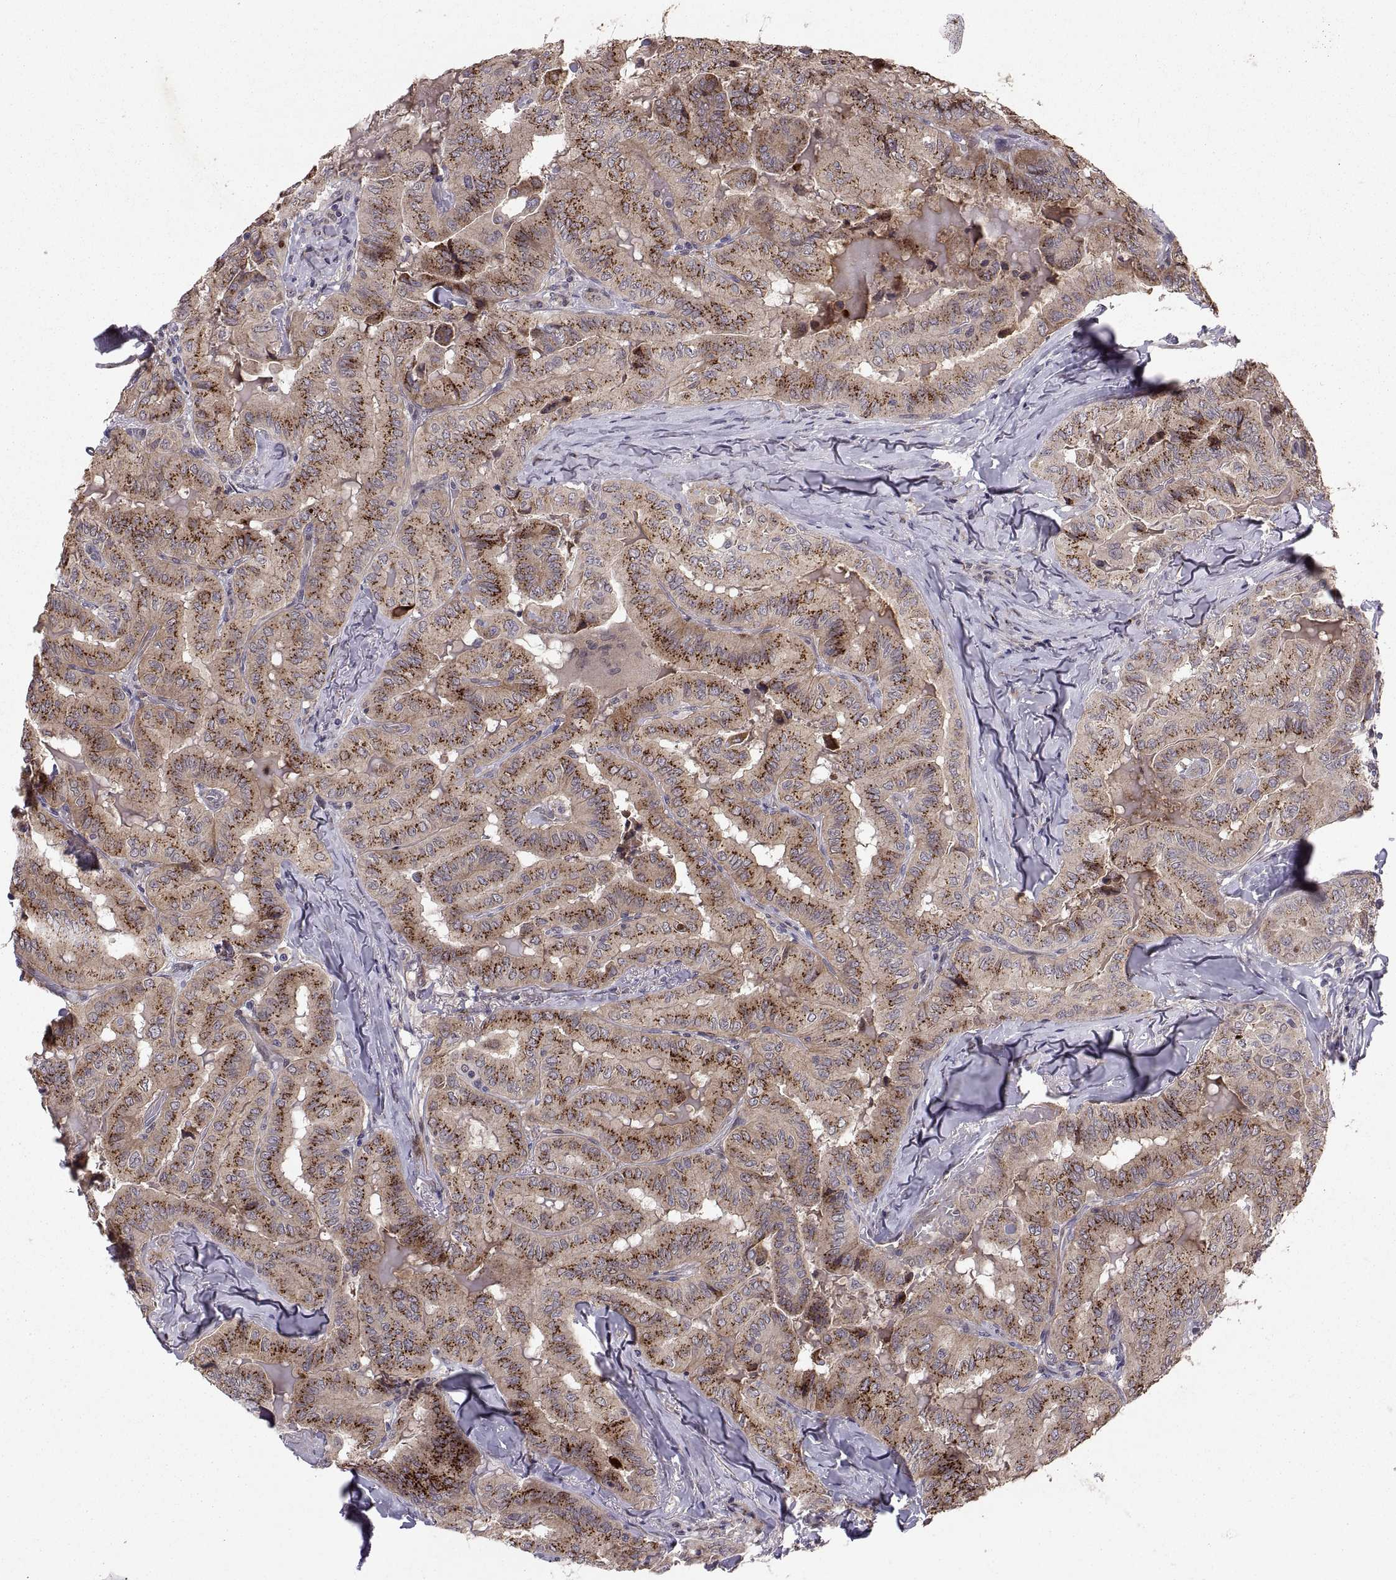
{"staining": {"intensity": "strong", "quantity": "25%-75%", "location": "cytoplasmic/membranous"}, "tissue": "thyroid cancer", "cell_type": "Tumor cells", "image_type": "cancer", "snomed": [{"axis": "morphology", "description": "Papillary adenocarcinoma, NOS"}, {"axis": "topography", "description": "Thyroid gland"}], "caption": "This photomicrograph reveals IHC staining of papillary adenocarcinoma (thyroid), with high strong cytoplasmic/membranous staining in approximately 25%-75% of tumor cells.", "gene": "TESC", "patient": {"sex": "female", "age": 68}}